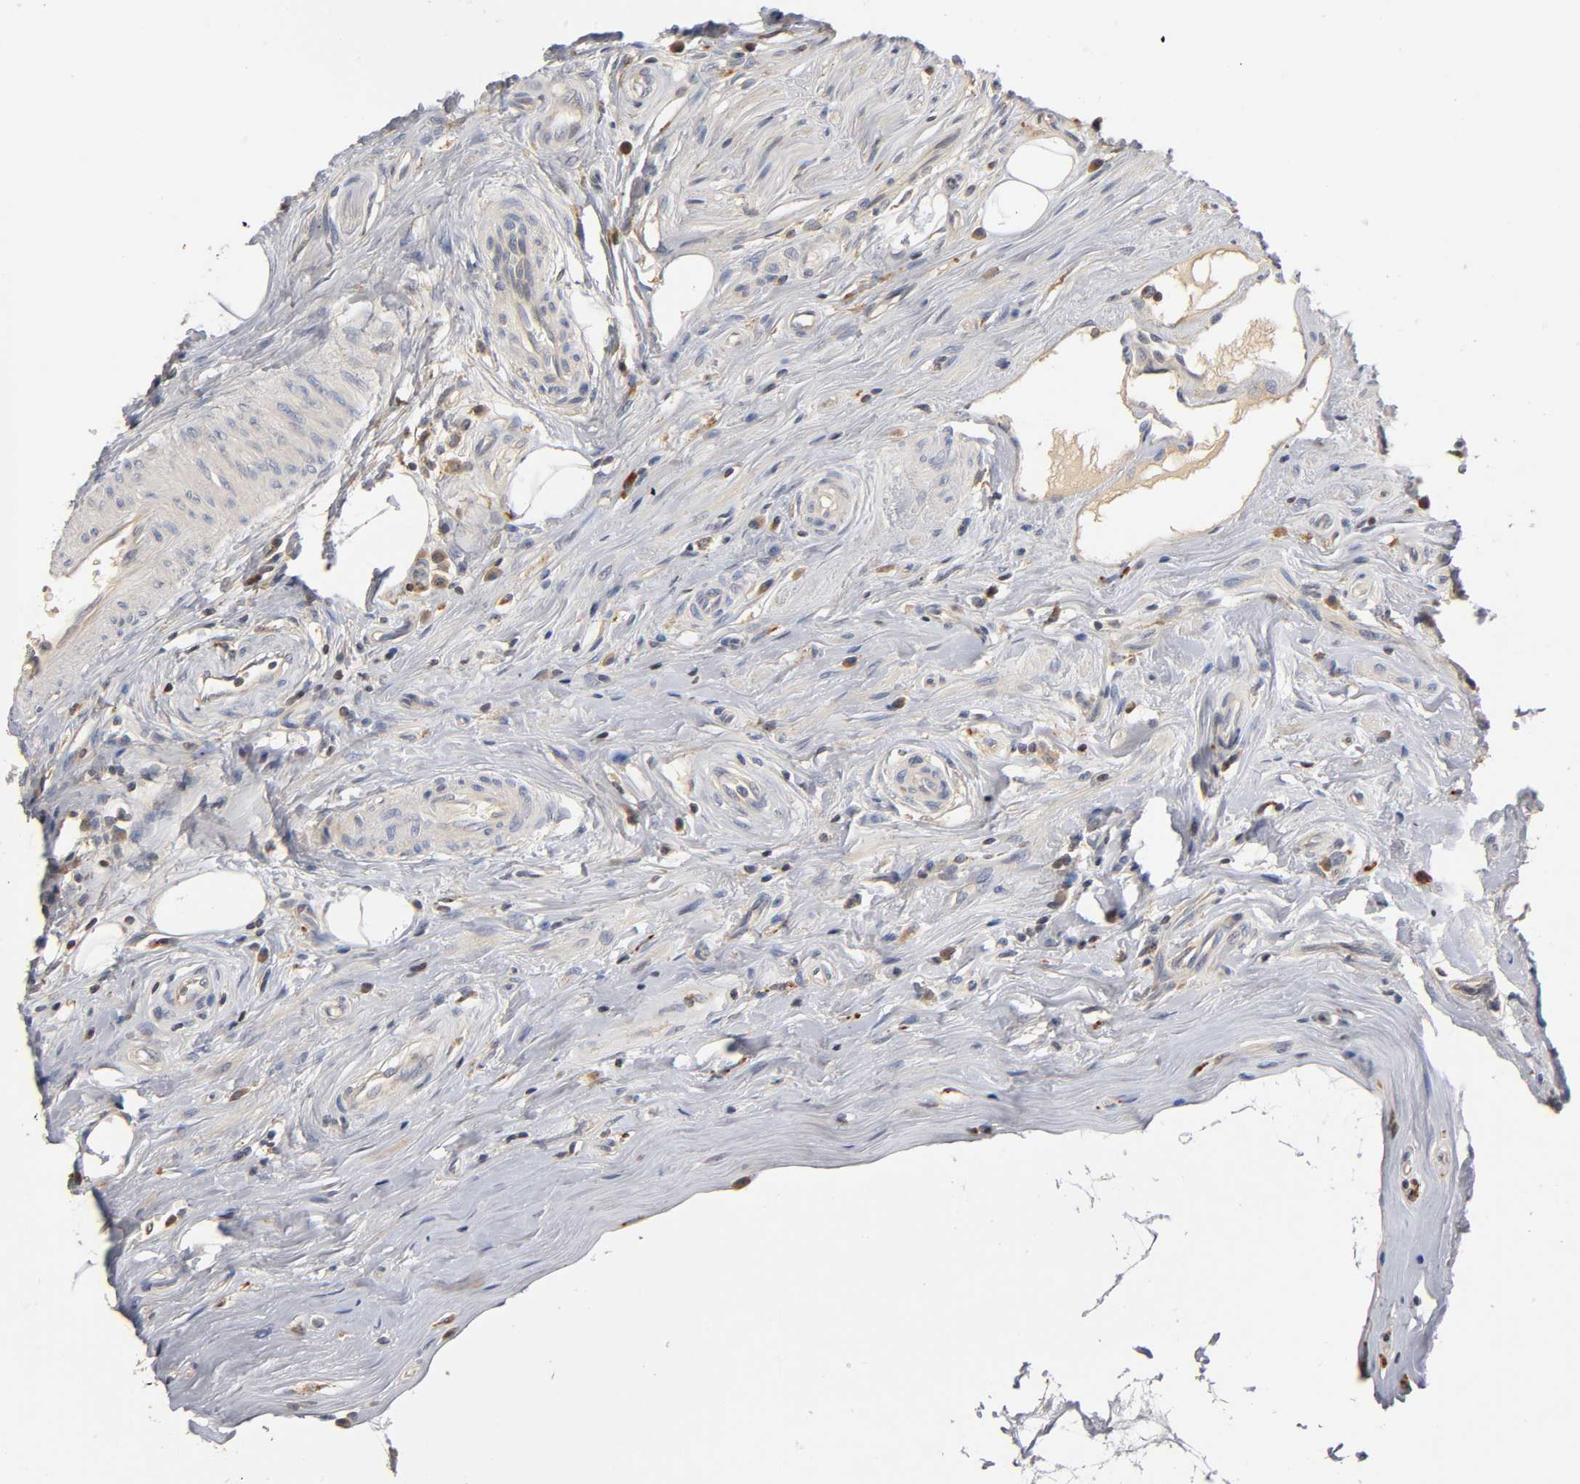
{"staining": {"intensity": "weak", "quantity": ">75%", "location": "cytoplasmic/membranous"}, "tissue": "epididymis", "cell_type": "Glandular cells", "image_type": "normal", "snomed": [{"axis": "morphology", "description": "Normal tissue, NOS"}, {"axis": "morphology", "description": "Inflammation, NOS"}, {"axis": "topography", "description": "Epididymis"}], "caption": "Benign epididymis was stained to show a protein in brown. There is low levels of weak cytoplasmic/membranous staining in about >75% of glandular cells. The staining was performed using DAB to visualize the protein expression in brown, while the nuclei were stained in blue with hematoxylin (Magnification: 20x).", "gene": "RHOA", "patient": {"sex": "male", "age": 84}}